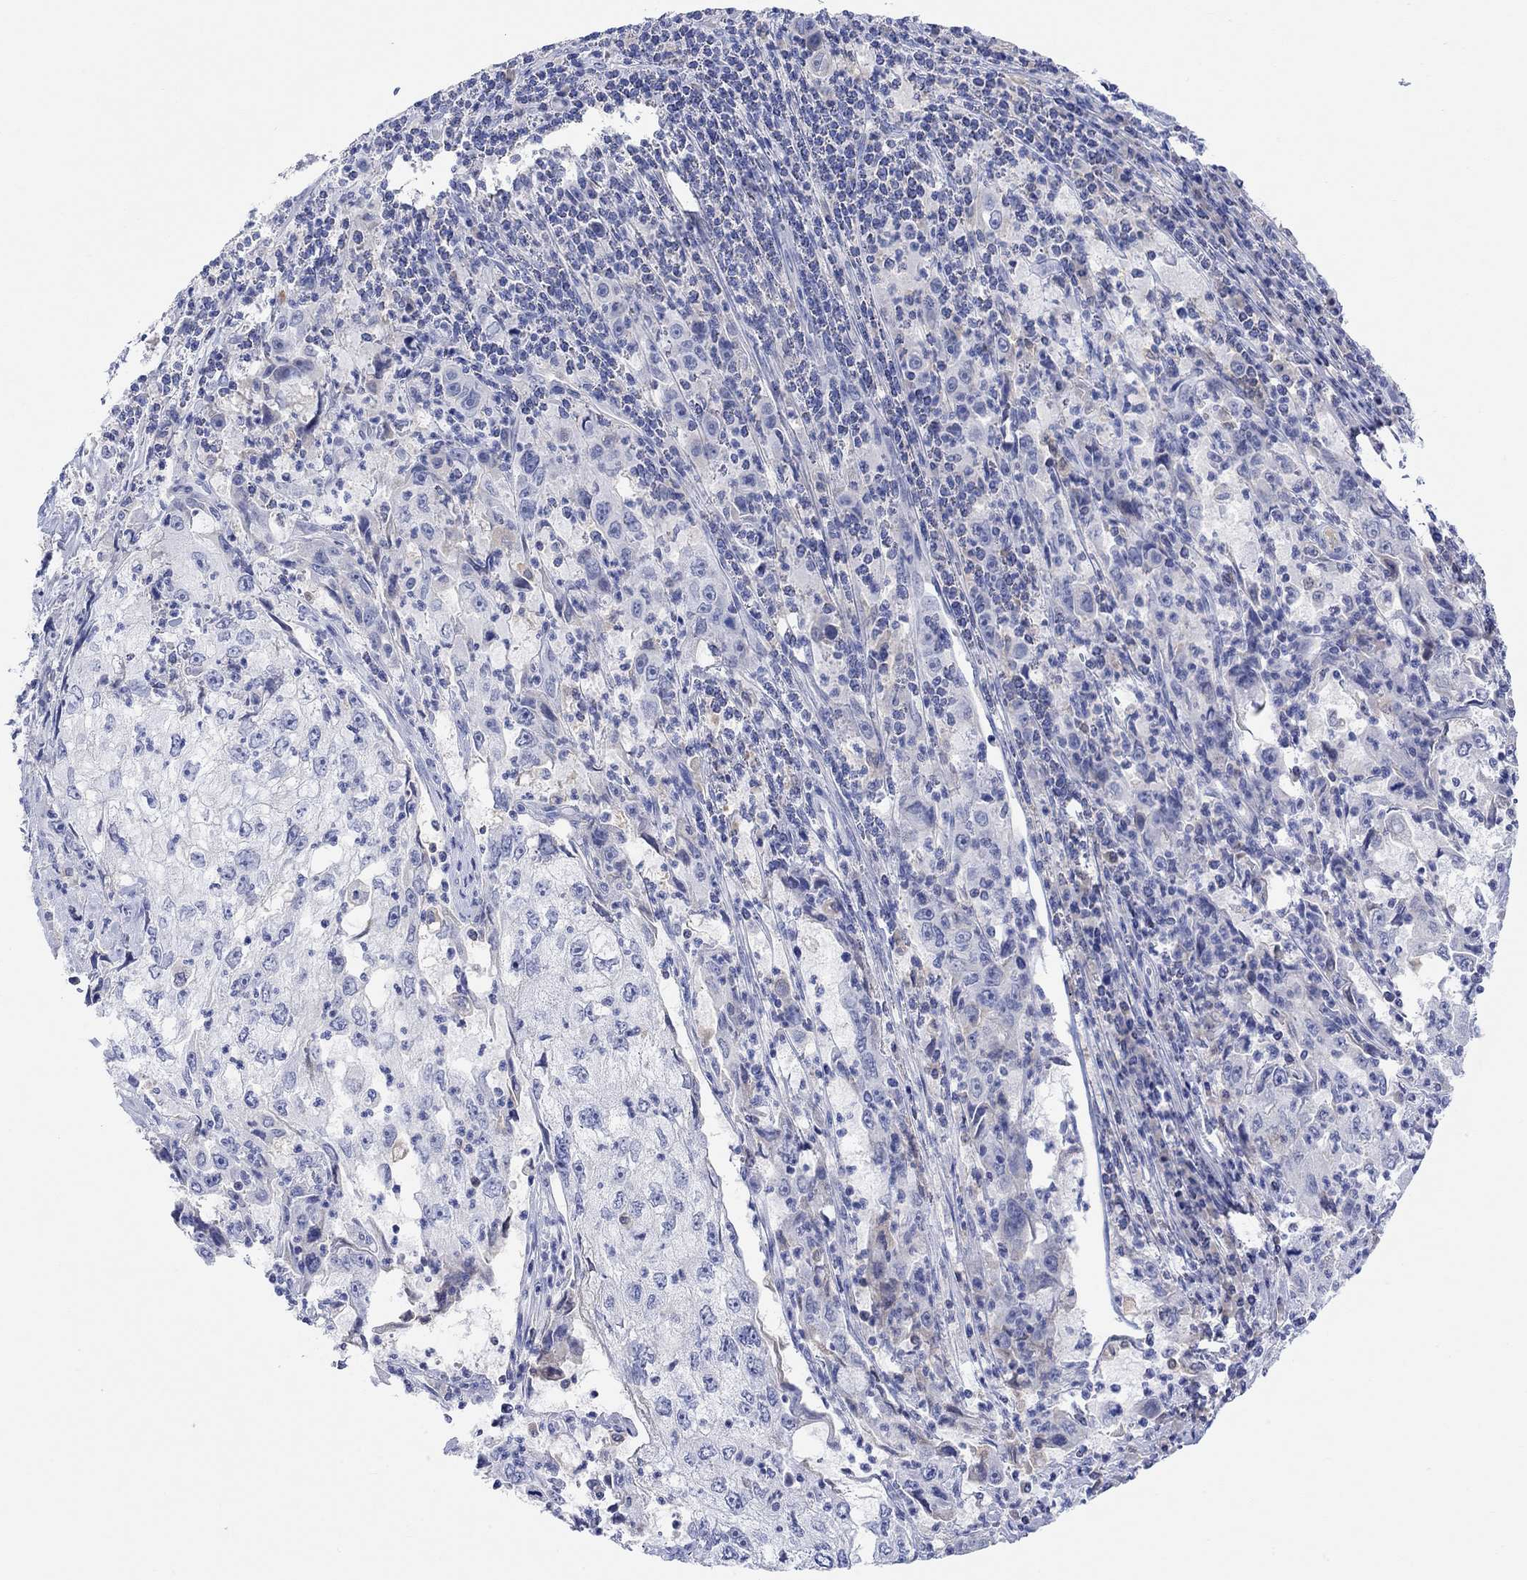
{"staining": {"intensity": "negative", "quantity": "none", "location": "none"}, "tissue": "cervical cancer", "cell_type": "Tumor cells", "image_type": "cancer", "snomed": [{"axis": "morphology", "description": "Squamous cell carcinoma, NOS"}, {"axis": "topography", "description": "Cervix"}], "caption": "IHC micrograph of neoplastic tissue: squamous cell carcinoma (cervical) stained with DAB (3,3'-diaminobenzidine) displays no significant protein expression in tumor cells.", "gene": "TYR", "patient": {"sex": "female", "age": 36}}